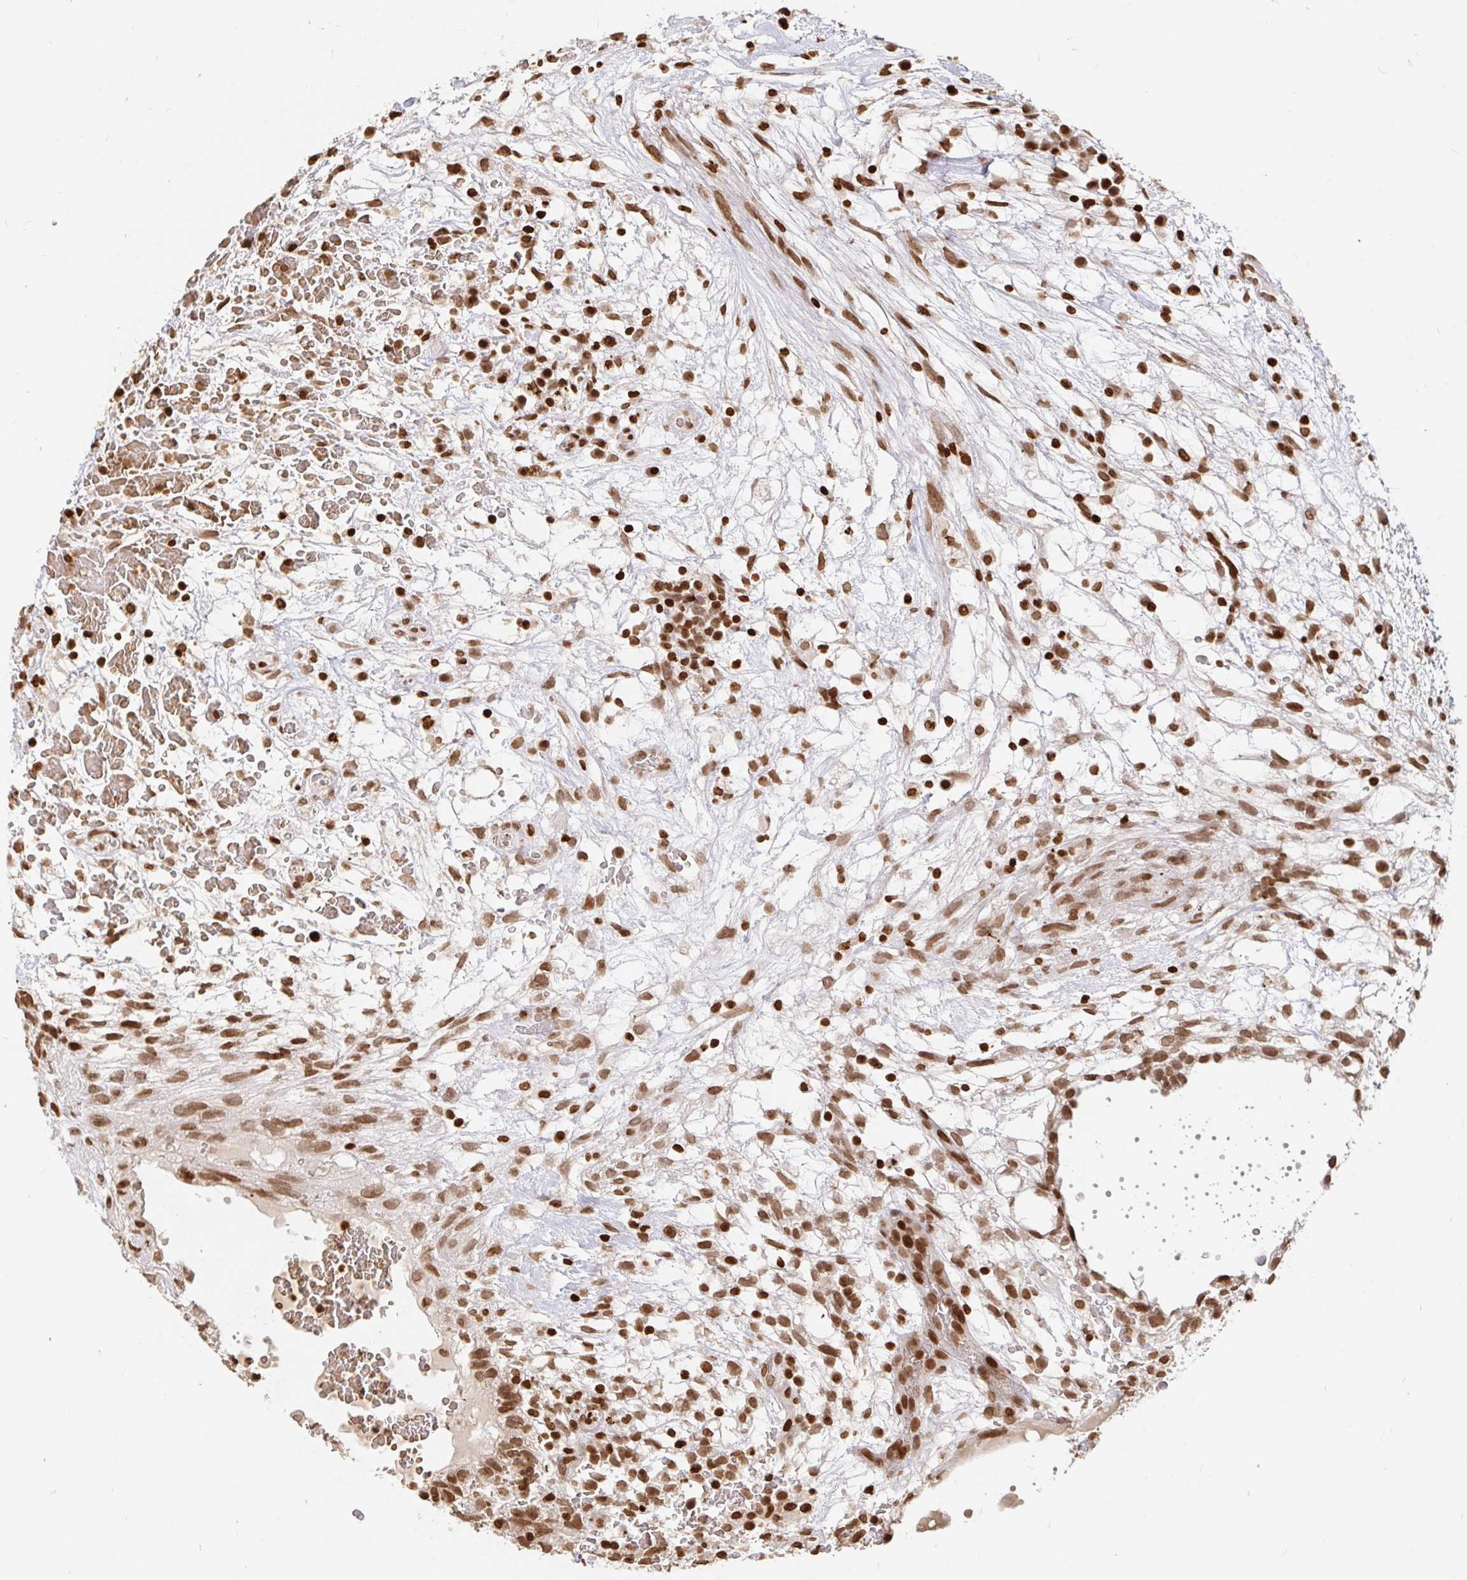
{"staining": {"intensity": "moderate", "quantity": ">75%", "location": "nuclear"}, "tissue": "testis cancer", "cell_type": "Tumor cells", "image_type": "cancer", "snomed": [{"axis": "morphology", "description": "Normal tissue, NOS"}, {"axis": "morphology", "description": "Carcinoma, Embryonal, NOS"}, {"axis": "topography", "description": "Testis"}], "caption": "Moderate nuclear expression is present in approximately >75% of tumor cells in embryonal carcinoma (testis). The staining was performed using DAB, with brown indicating positive protein expression. Nuclei are stained blue with hematoxylin.", "gene": "H2BC5", "patient": {"sex": "male", "age": 32}}